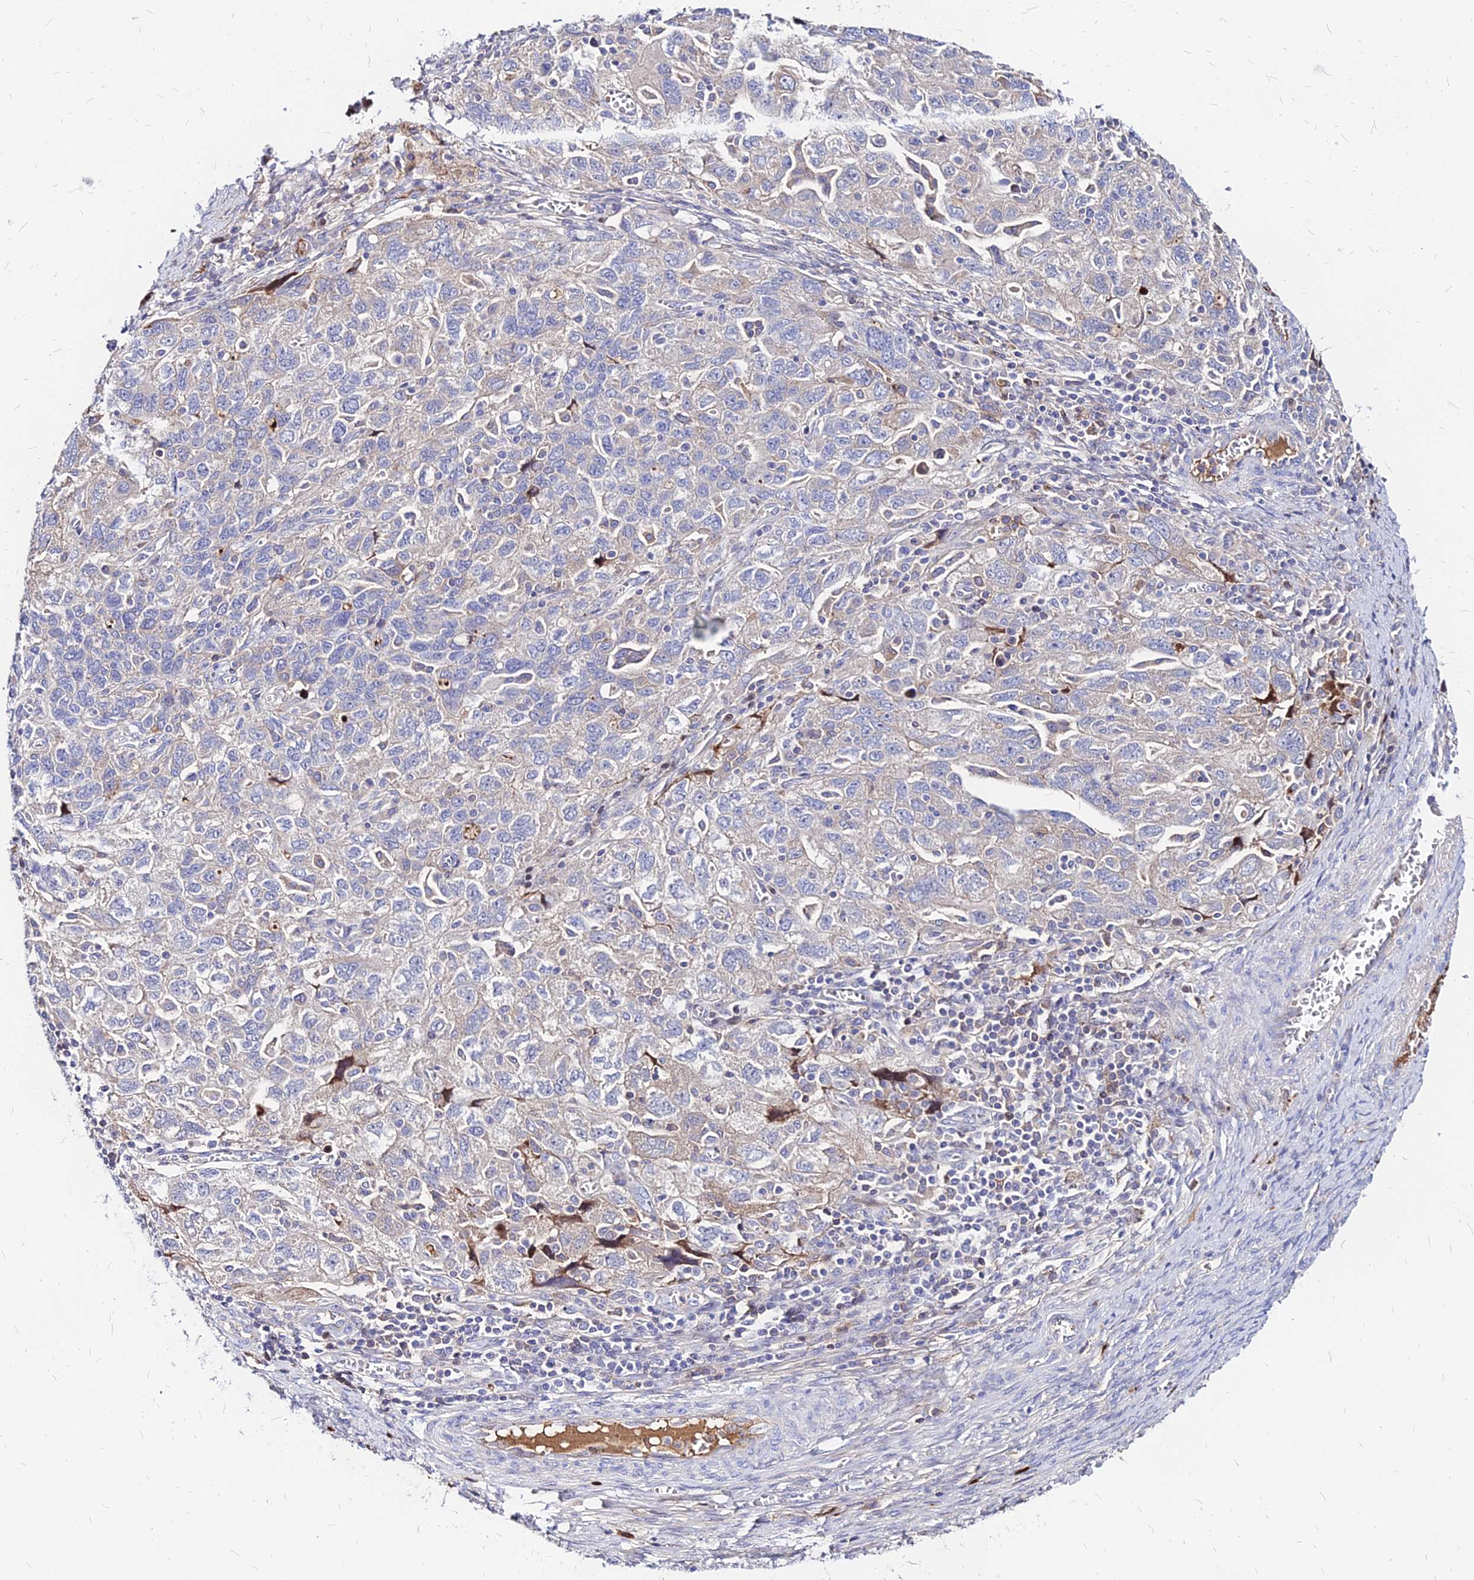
{"staining": {"intensity": "negative", "quantity": "none", "location": "none"}, "tissue": "ovarian cancer", "cell_type": "Tumor cells", "image_type": "cancer", "snomed": [{"axis": "morphology", "description": "Carcinoma, NOS"}, {"axis": "morphology", "description": "Cystadenocarcinoma, serous, NOS"}, {"axis": "topography", "description": "Ovary"}], "caption": "A high-resolution micrograph shows immunohistochemistry (IHC) staining of ovarian carcinoma, which exhibits no significant expression in tumor cells.", "gene": "ACSM6", "patient": {"sex": "female", "age": 69}}